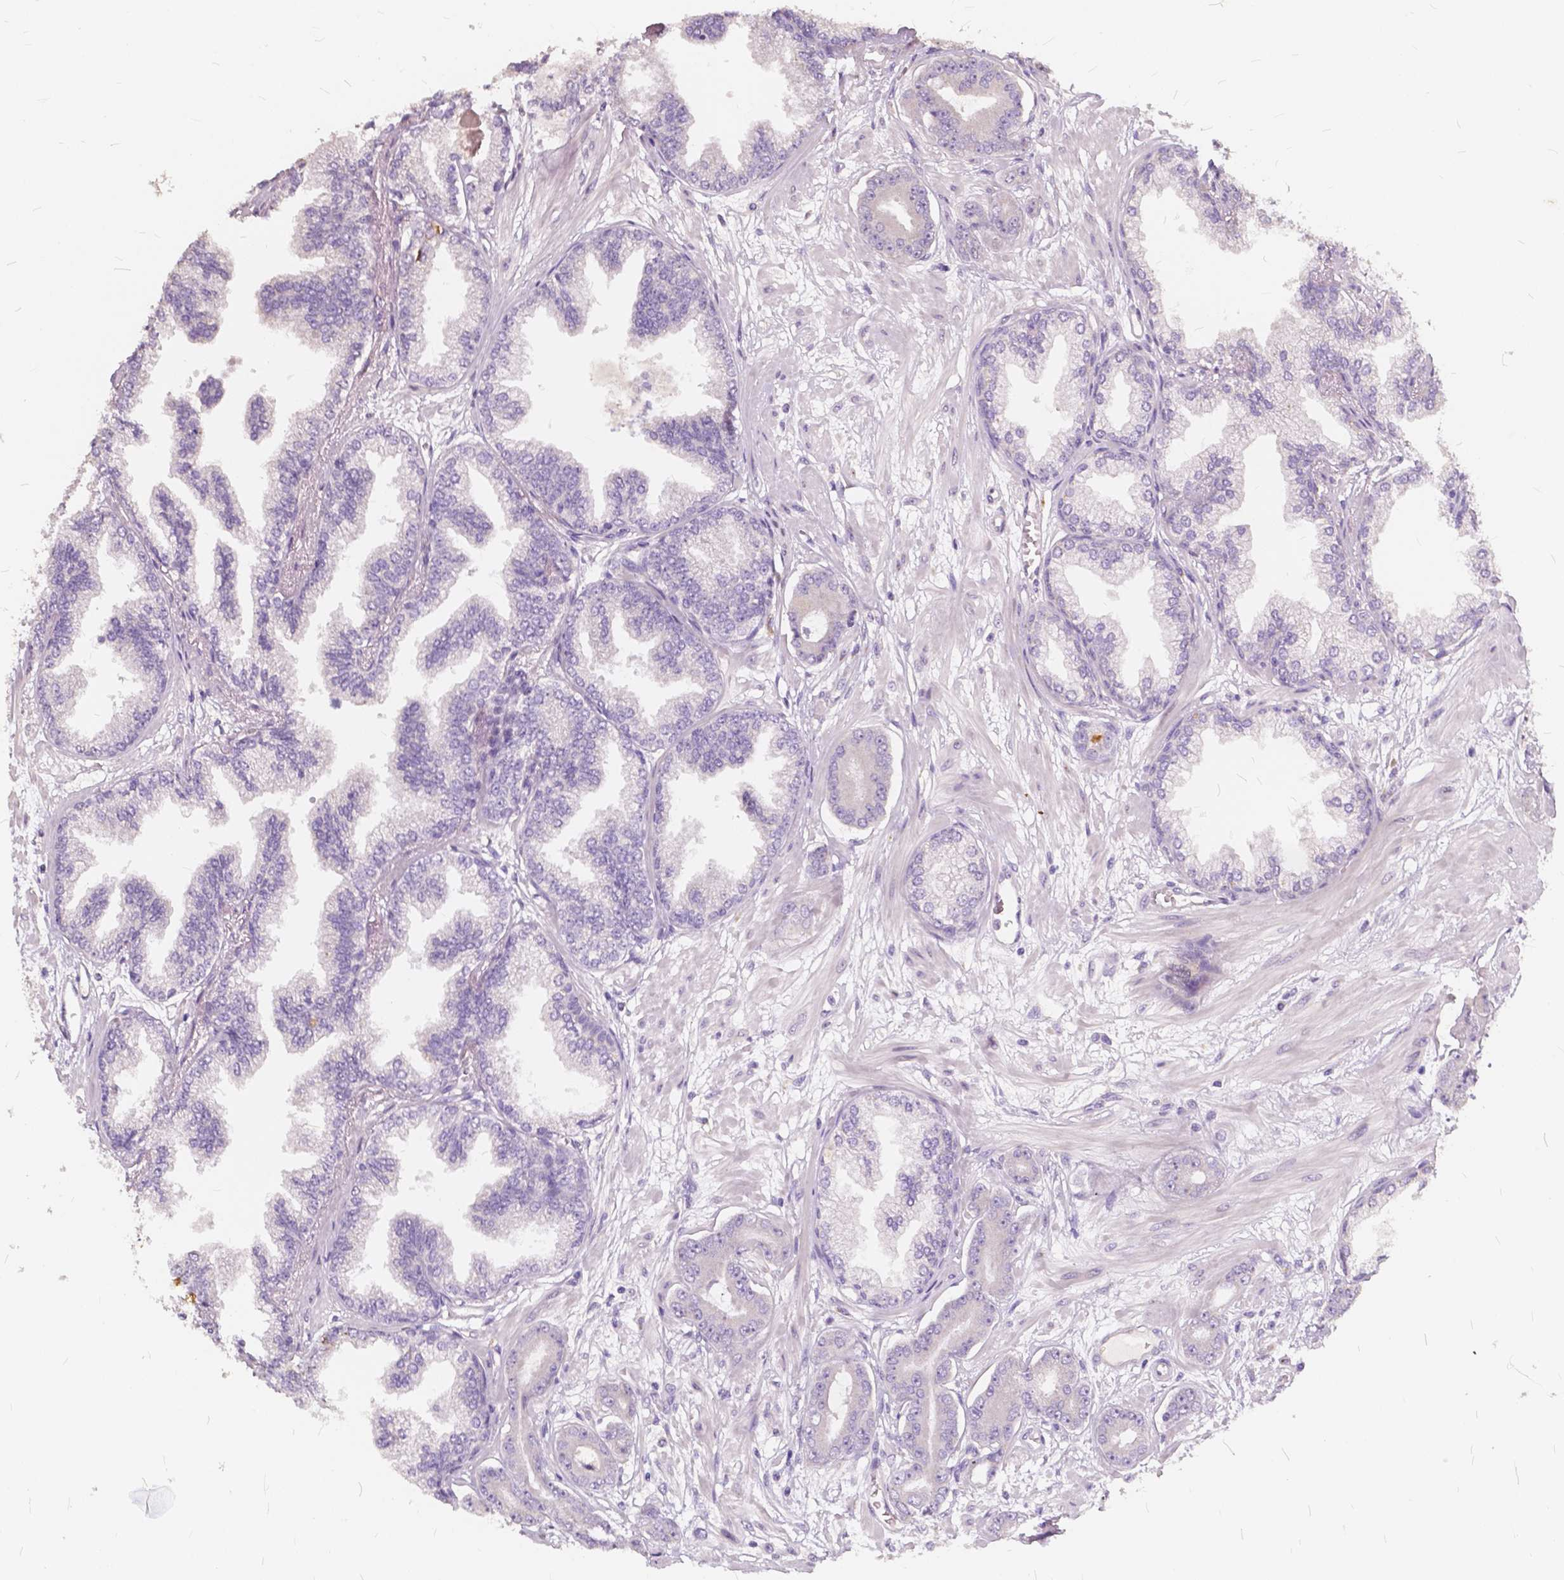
{"staining": {"intensity": "negative", "quantity": "none", "location": "none"}, "tissue": "prostate cancer", "cell_type": "Tumor cells", "image_type": "cancer", "snomed": [{"axis": "morphology", "description": "Adenocarcinoma, Low grade"}, {"axis": "topography", "description": "Prostate"}], "caption": "DAB immunohistochemical staining of low-grade adenocarcinoma (prostate) displays no significant positivity in tumor cells. (Brightfield microscopy of DAB (3,3'-diaminobenzidine) immunohistochemistry at high magnification).", "gene": "SLC7A8", "patient": {"sex": "male", "age": 64}}